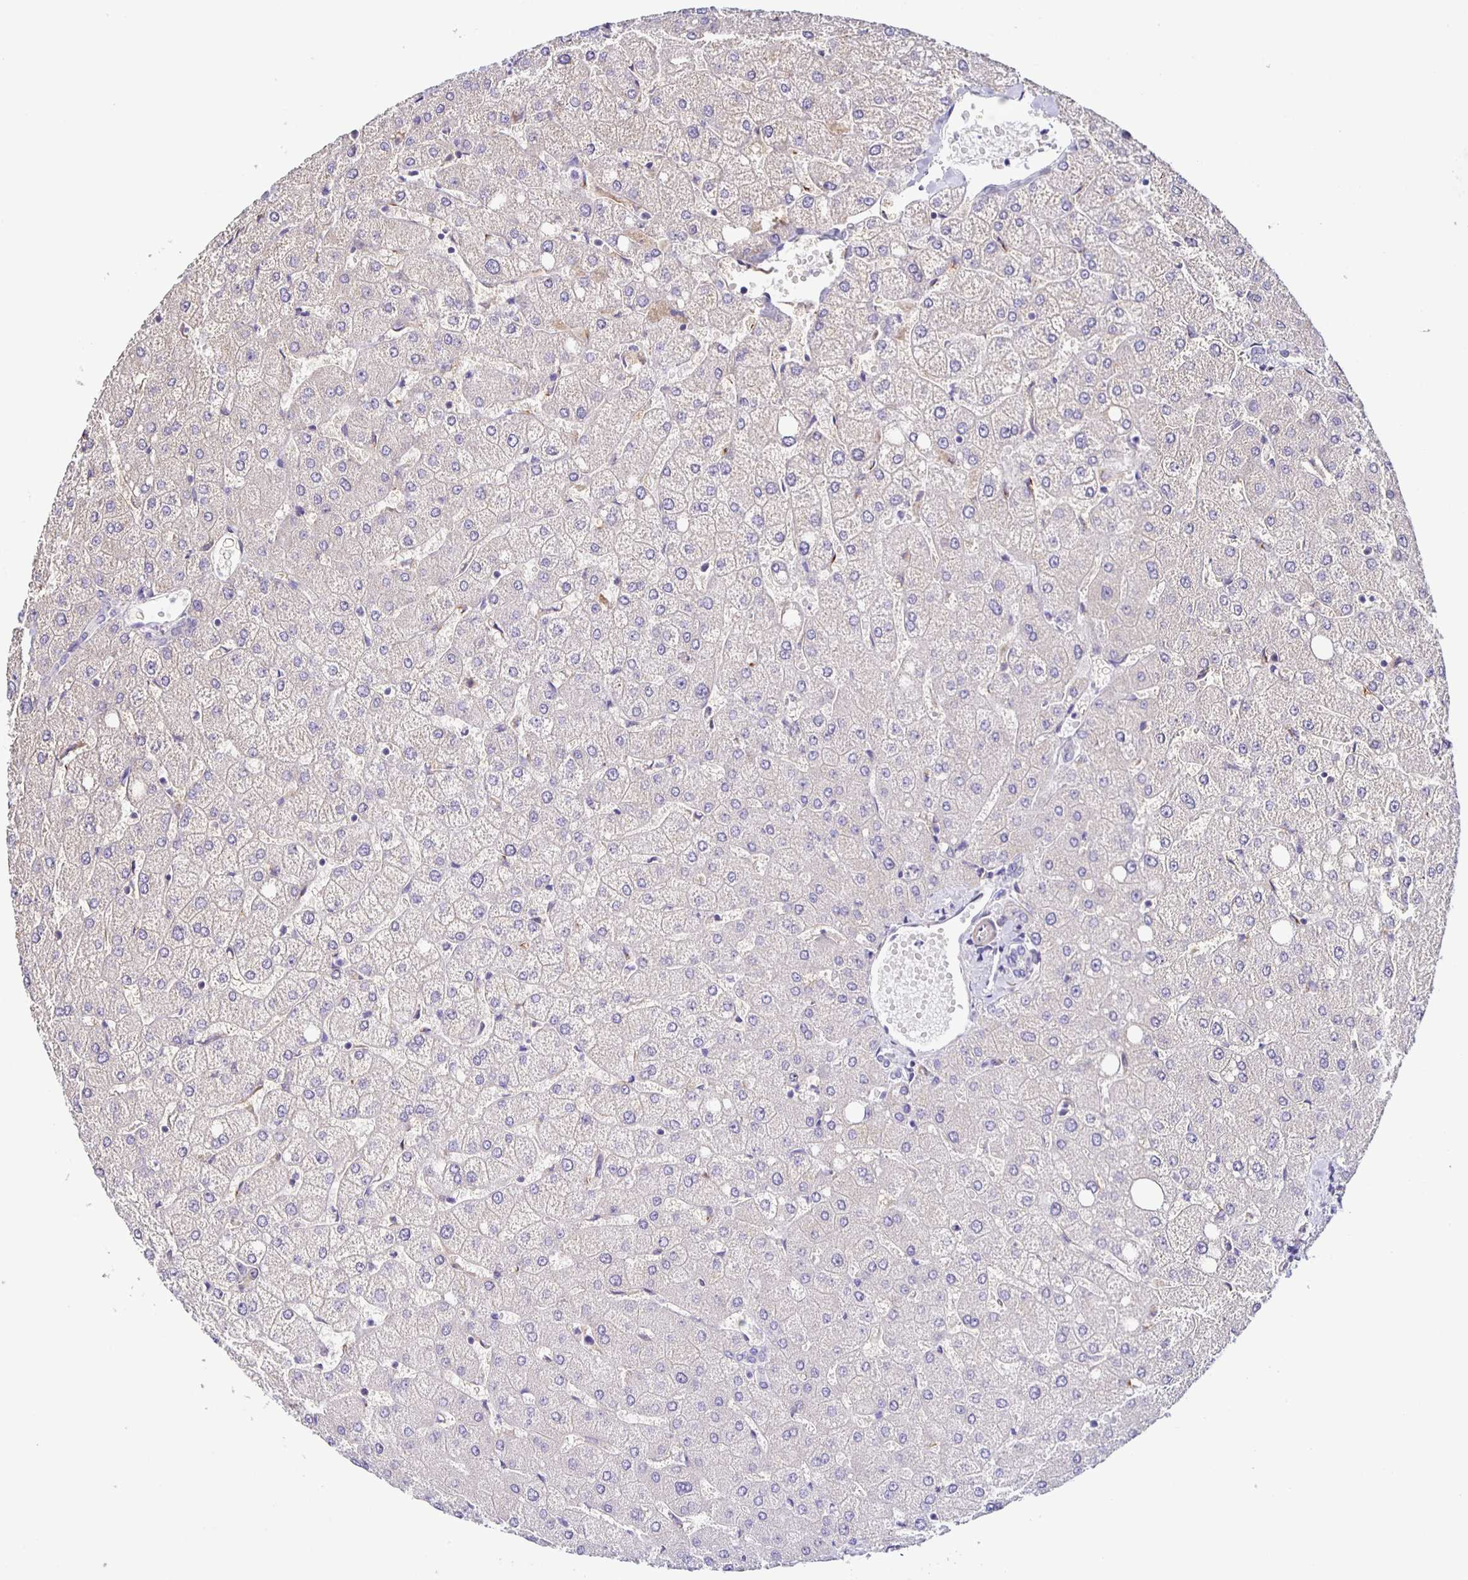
{"staining": {"intensity": "negative", "quantity": "none", "location": "none"}, "tissue": "liver", "cell_type": "Cholangiocytes", "image_type": "normal", "snomed": [{"axis": "morphology", "description": "Normal tissue, NOS"}, {"axis": "topography", "description": "Liver"}], "caption": "This is a photomicrograph of immunohistochemistry staining of normal liver, which shows no staining in cholangiocytes. (DAB (3,3'-diaminobenzidine) IHC visualized using brightfield microscopy, high magnification).", "gene": "BOLL", "patient": {"sex": "female", "age": 54}}